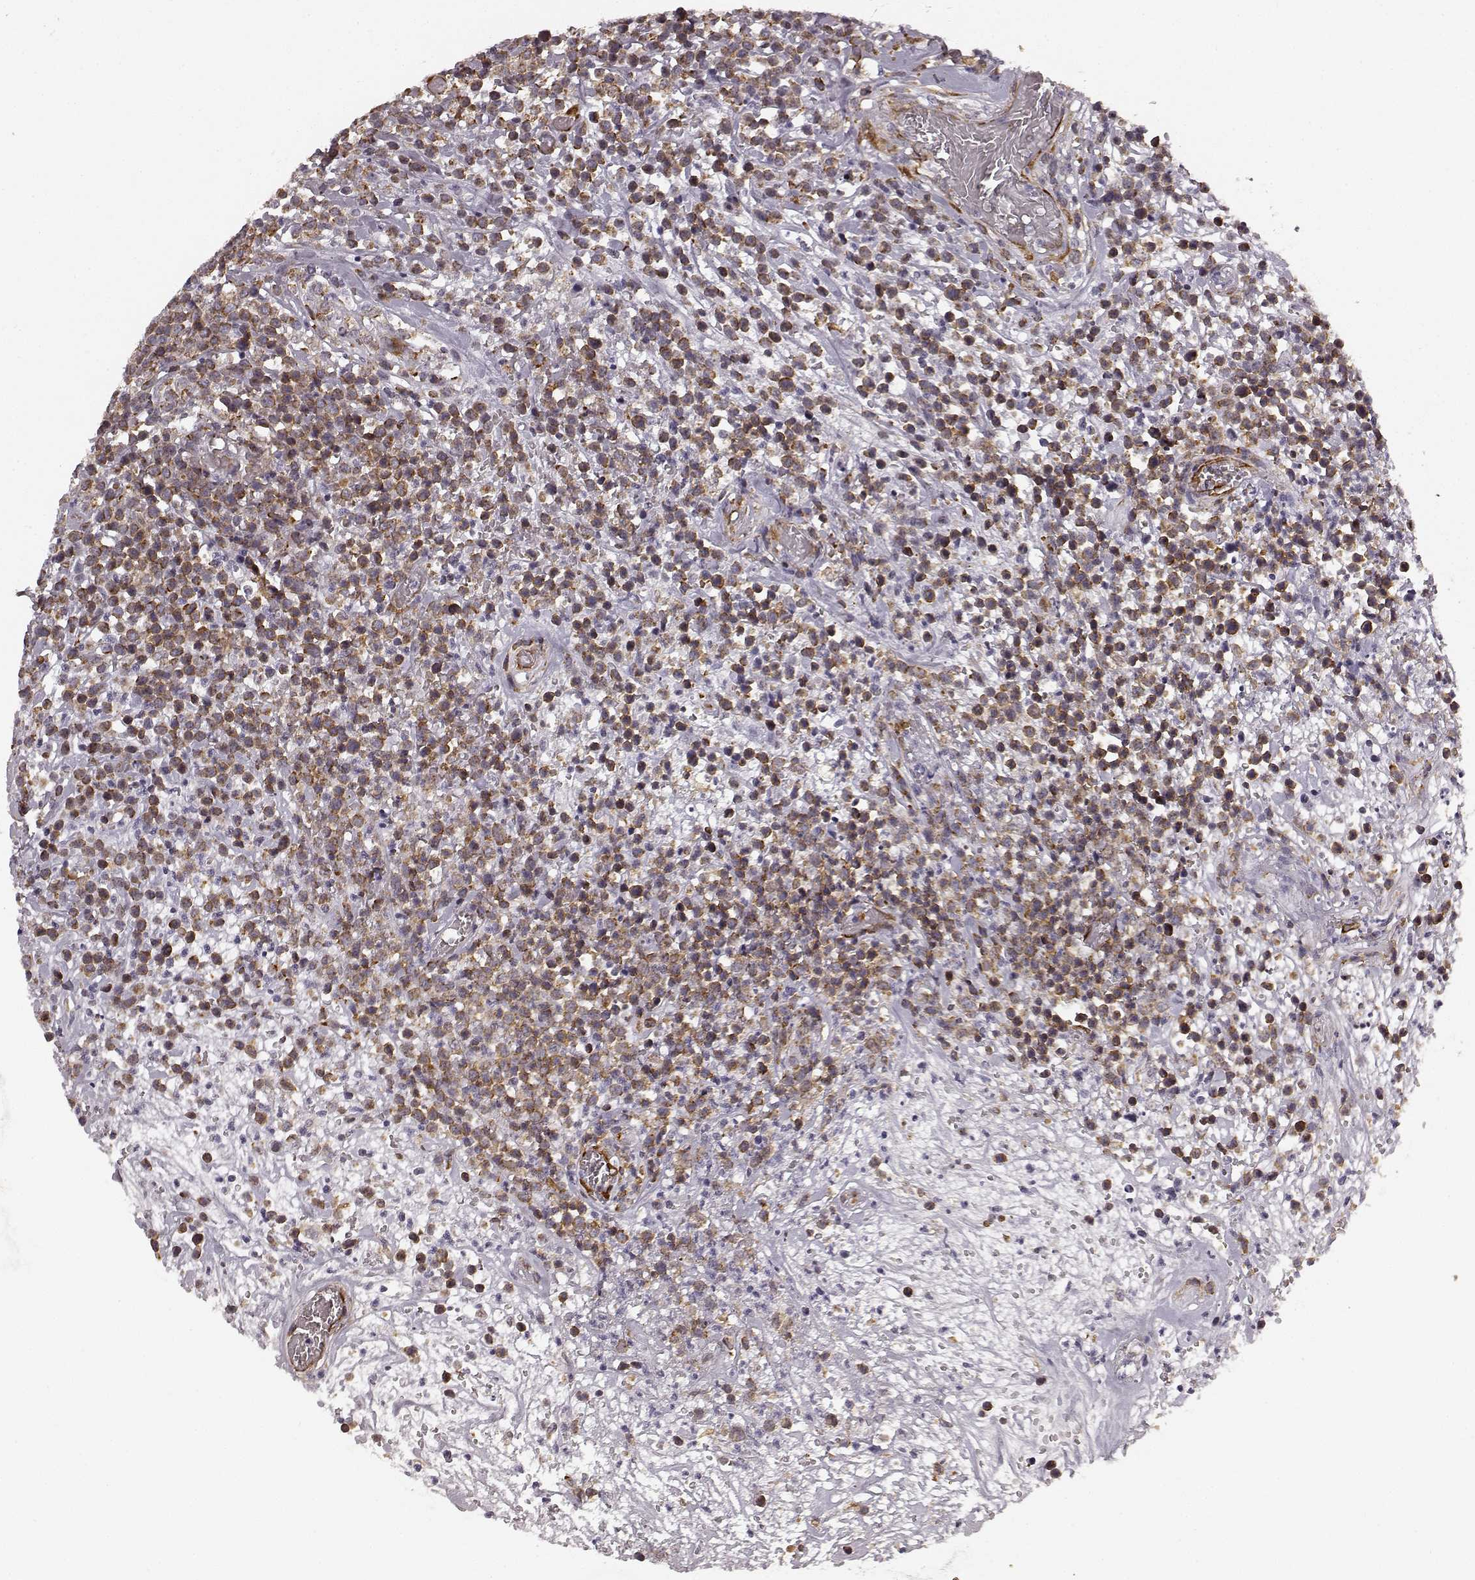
{"staining": {"intensity": "moderate", "quantity": ">75%", "location": "cytoplasmic/membranous"}, "tissue": "lymphoma", "cell_type": "Tumor cells", "image_type": "cancer", "snomed": [{"axis": "morphology", "description": "Malignant lymphoma, non-Hodgkin's type, High grade"}, {"axis": "topography", "description": "Soft tissue"}], "caption": "High-grade malignant lymphoma, non-Hodgkin's type stained with a brown dye reveals moderate cytoplasmic/membranous positive staining in approximately >75% of tumor cells.", "gene": "TMEM14A", "patient": {"sex": "female", "age": 56}}